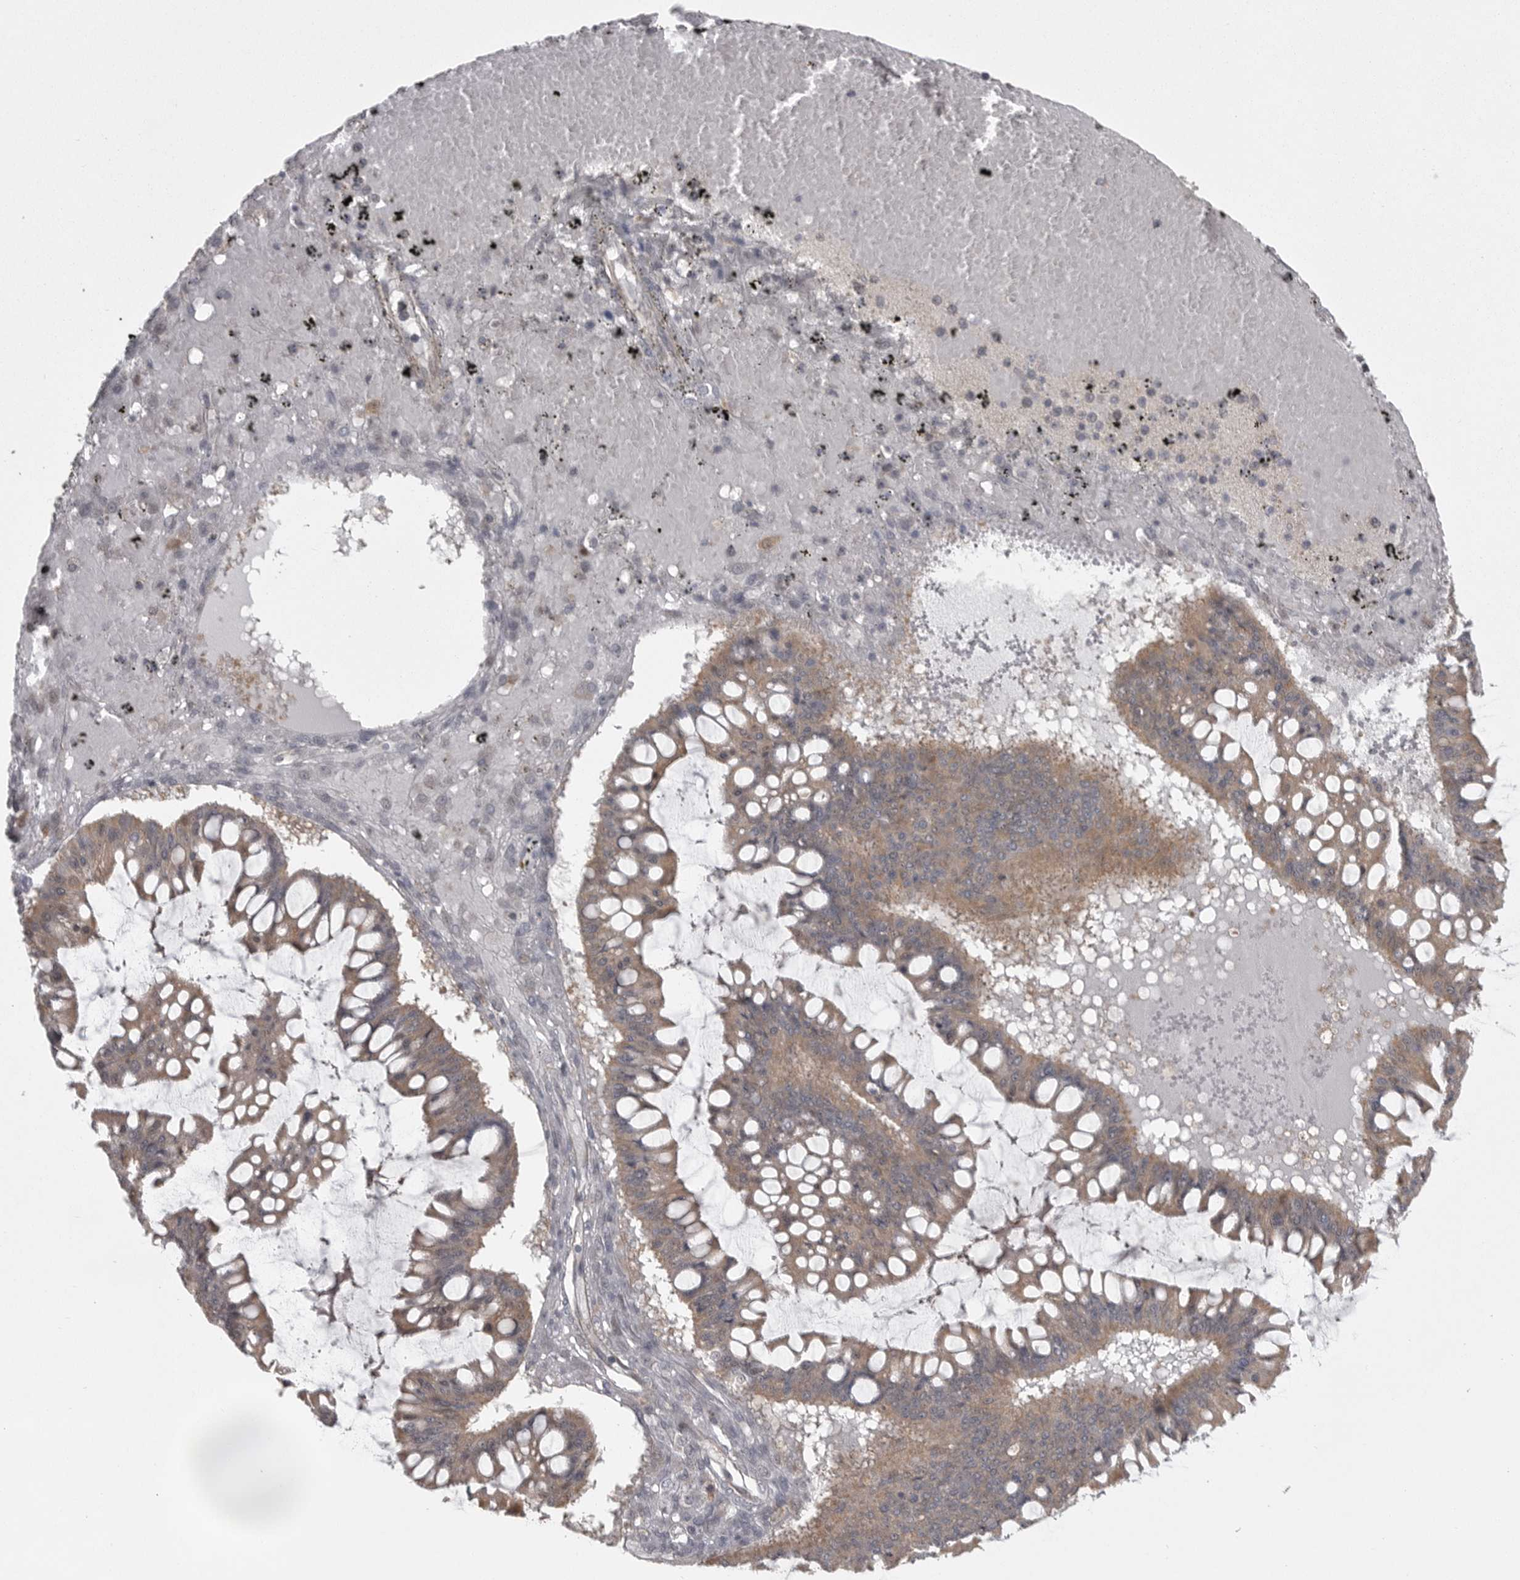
{"staining": {"intensity": "moderate", "quantity": ">75%", "location": "cytoplasmic/membranous"}, "tissue": "ovarian cancer", "cell_type": "Tumor cells", "image_type": "cancer", "snomed": [{"axis": "morphology", "description": "Cystadenocarcinoma, mucinous, NOS"}, {"axis": "topography", "description": "Ovary"}], "caption": "Immunohistochemical staining of human ovarian cancer (mucinous cystadenocarcinoma) reveals medium levels of moderate cytoplasmic/membranous positivity in approximately >75% of tumor cells. (Brightfield microscopy of DAB IHC at high magnification).", "gene": "PPP1R9A", "patient": {"sex": "female", "age": 73}}